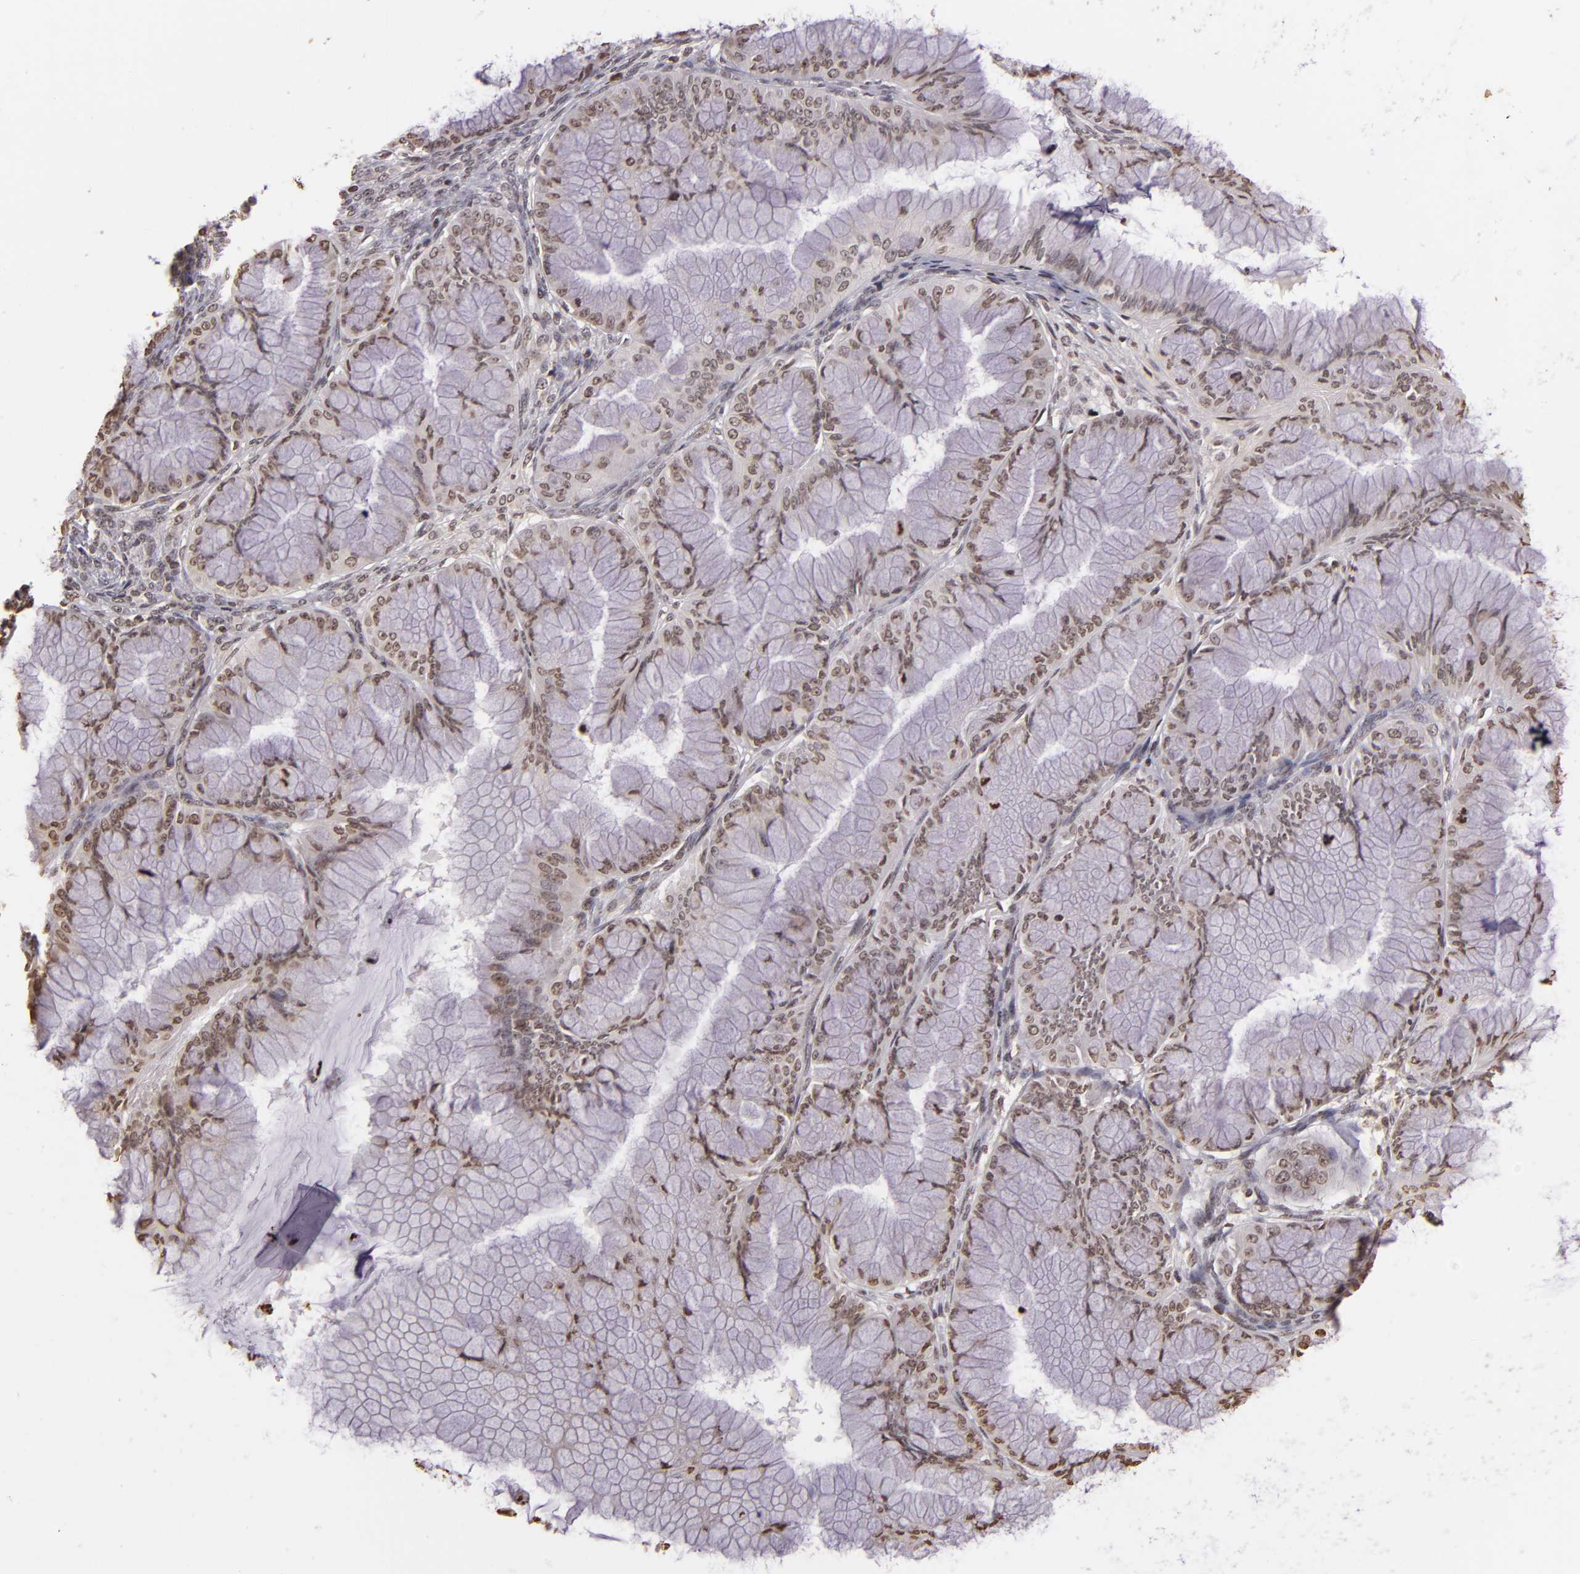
{"staining": {"intensity": "moderate", "quantity": ">75%", "location": "nuclear"}, "tissue": "ovarian cancer", "cell_type": "Tumor cells", "image_type": "cancer", "snomed": [{"axis": "morphology", "description": "Cystadenocarcinoma, mucinous, NOS"}, {"axis": "topography", "description": "Ovary"}], "caption": "A high-resolution micrograph shows IHC staining of ovarian mucinous cystadenocarcinoma, which exhibits moderate nuclear positivity in approximately >75% of tumor cells.", "gene": "THRB", "patient": {"sex": "female", "age": 63}}